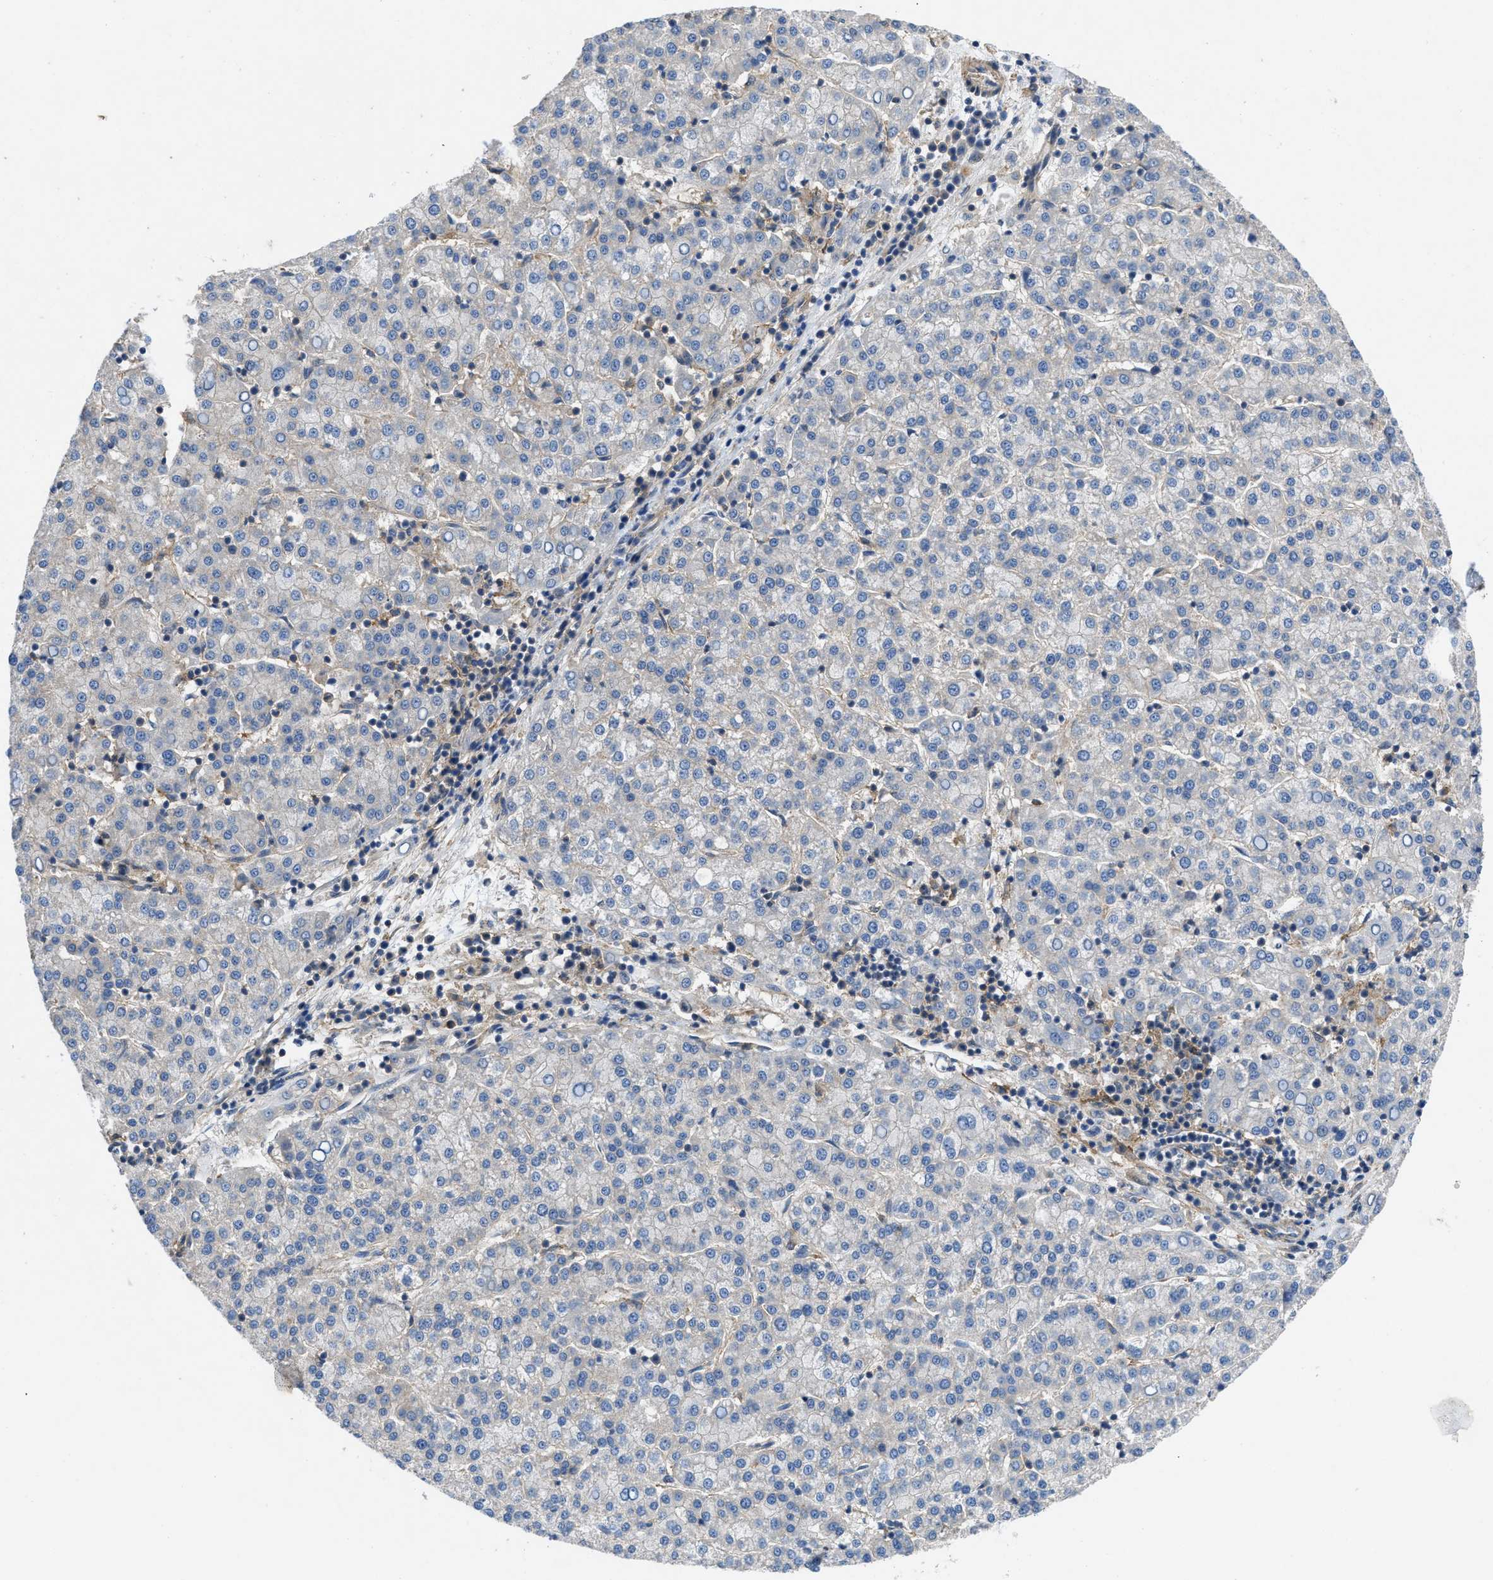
{"staining": {"intensity": "negative", "quantity": "none", "location": "none"}, "tissue": "liver cancer", "cell_type": "Tumor cells", "image_type": "cancer", "snomed": [{"axis": "morphology", "description": "Carcinoma, Hepatocellular, NOS"}, {"axis": "topography", "description": "Liver"}], "caption": "Human liver cancer stained for a protein using immunohistochemistry reveals no positivity in tumor cells.", "gene": "PANX1", "patient": {"sex": "female", "age": 58}}